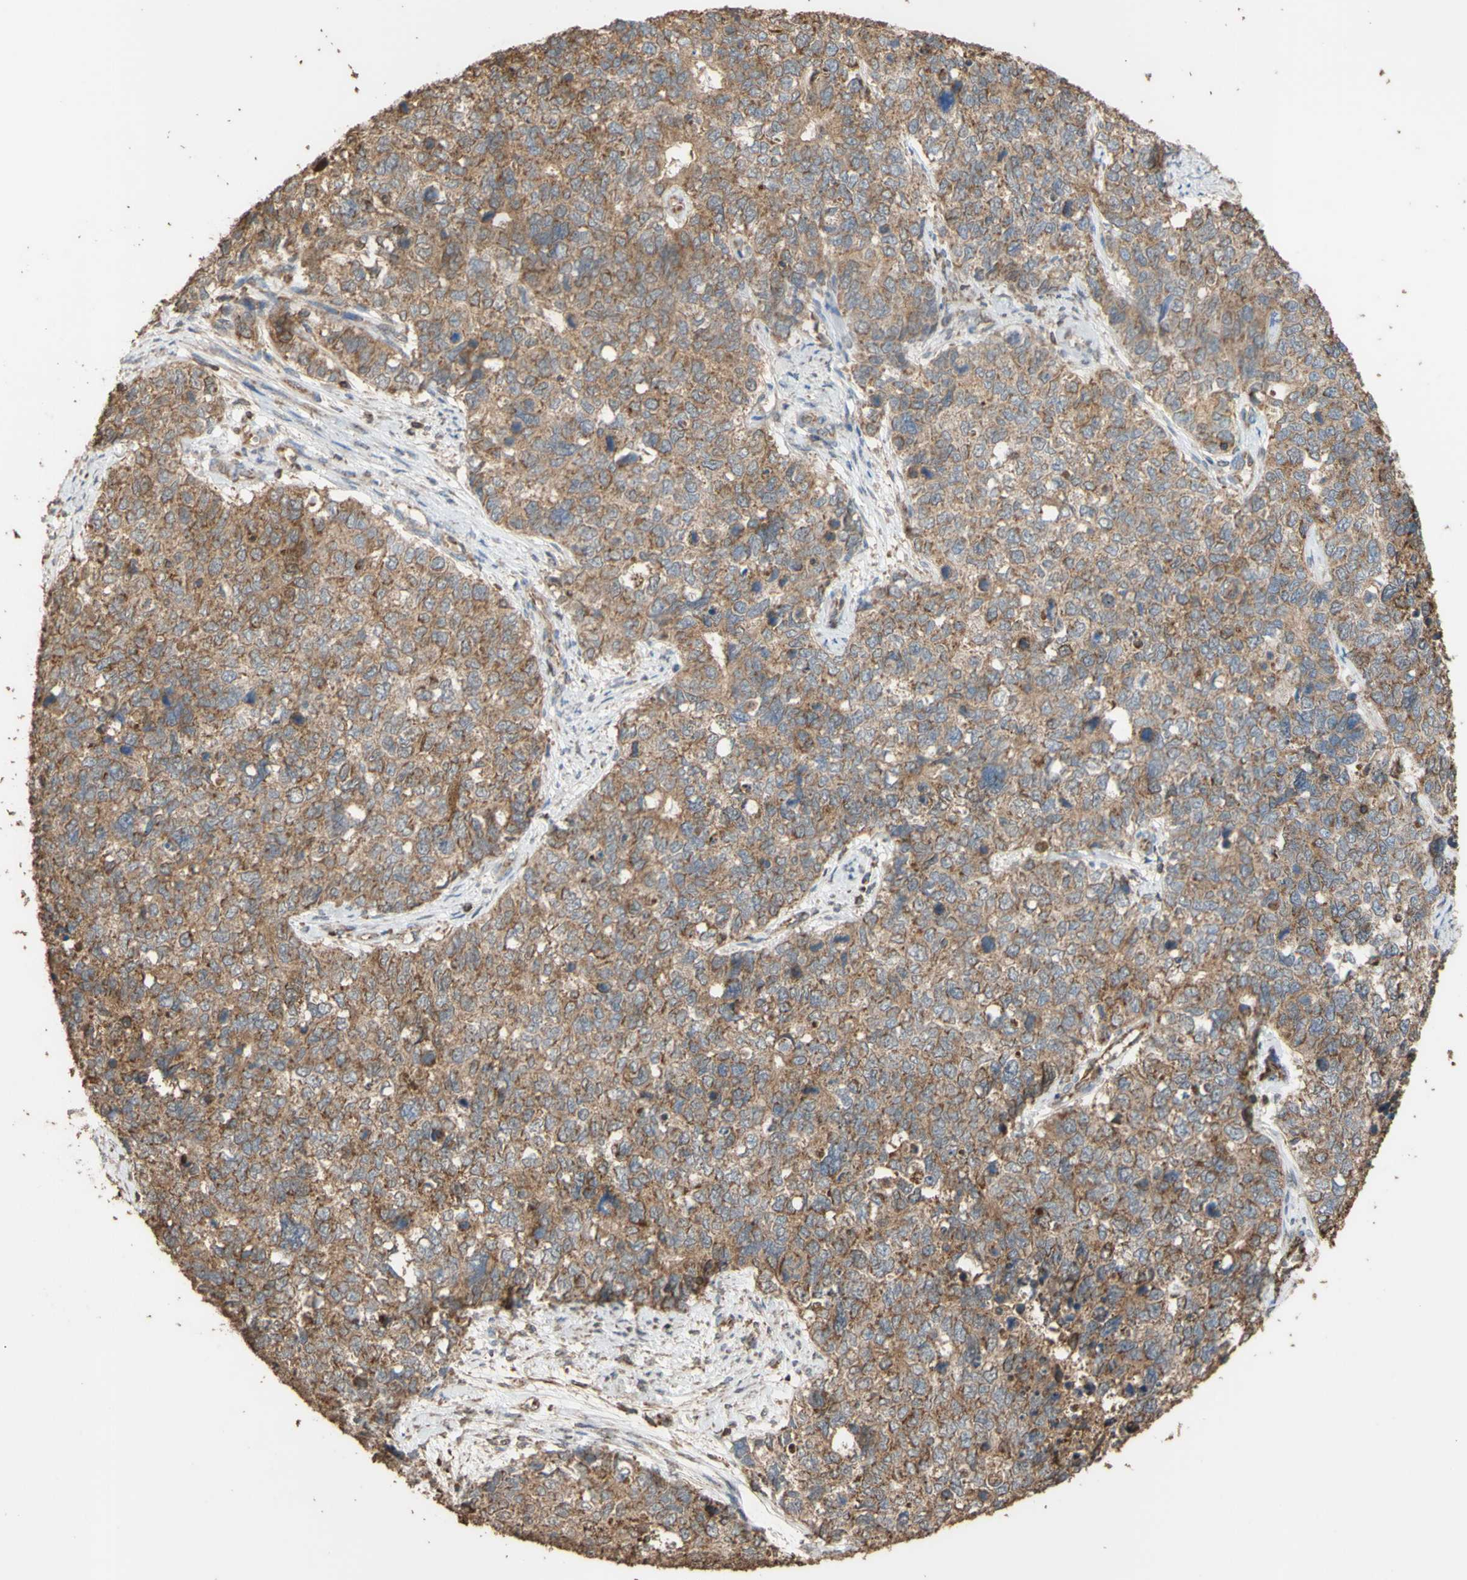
{"staining": {"intensity": "moderate", "quantity": ">75%", "location": "cytoplasmic/membranous"}, "tissue": "cervical cancer", "cell_type": "Tumor cells", "image_type": "cancer", "snomed": [{"axis": "morphology", "description": "Squamous cell carcinoma, NOS"}, {"axis": "topography", "description": "Cervix"}], "caption": "Brown immunohistochemical staining in human cervical cancer (squamous cell carcinoma) displays moderate cytoplasmic/membranous staining in about >75% of tumor cells.", "gene": "ALDH9A1", "patient": {"sex": "female", "age": 63}}